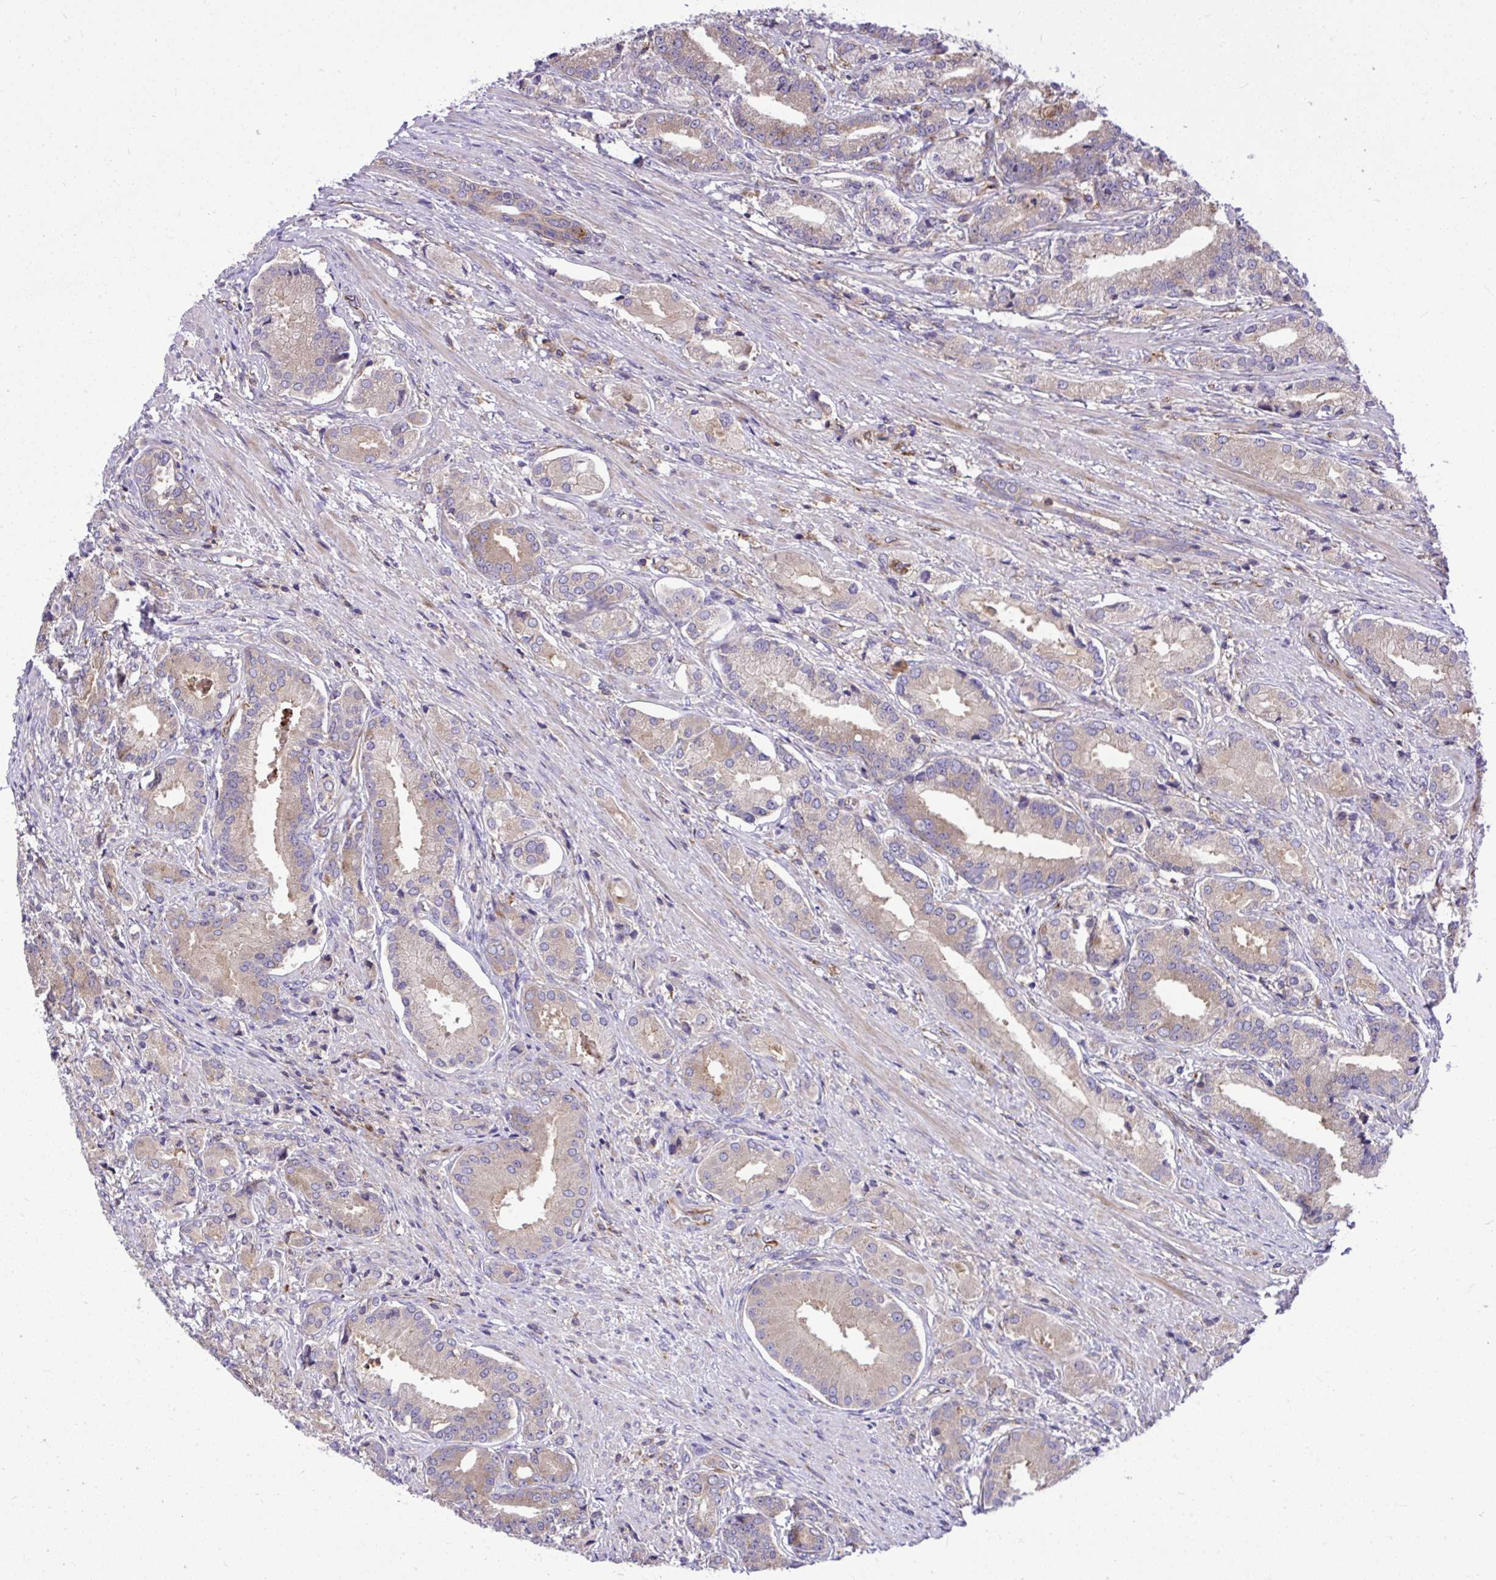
{"staining": {"intensity": "weak", "quantity": "25%-75%", "location": "cytoplasmic/membranous"}, "tissue": "prostate cancer", "cell_type": "Tumor cells", "image_type": "cancer", "snomed": [{"axis": "morphology", "description": "Adenocarcinoma, High grade"}, {"axis": "topography", "description": "Prostate and seminal vesicle, NOS"}], "caption": "Protein expression analysis of human prostate cancer reveals weak cytoplasmic/membranous positivity in about 25%-75% of tumor cells.", "gene": "PAIP2", "patient": {"sex": "male", "age": 61}}